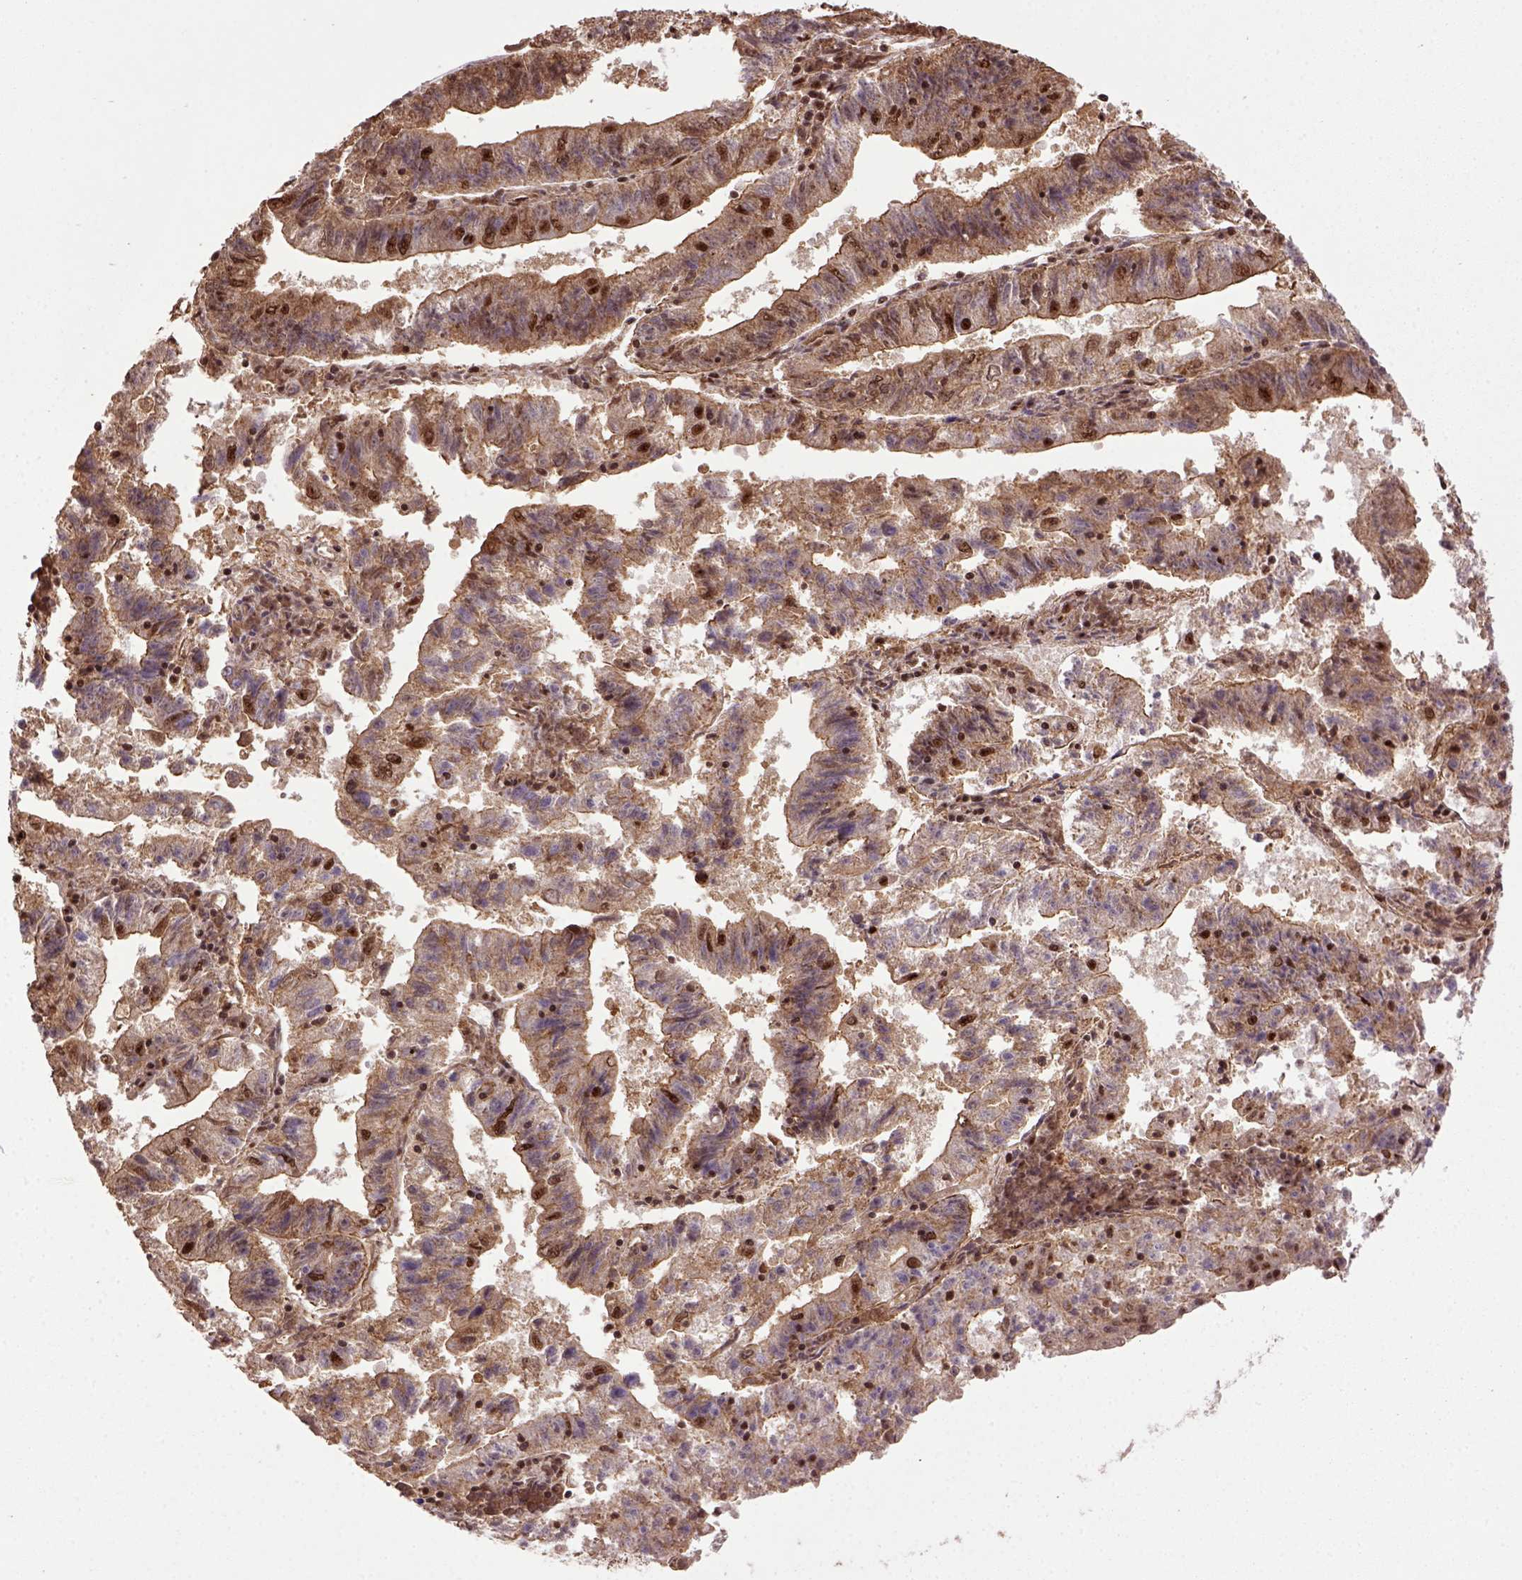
{"staining": {"intensity": "moderate", "quantity": "25%-75%", "location": "nuclear"}, "tissue": "endometrial cancer", "cell_type": "Tumor cells", "image_type": "cancer", "snomed": [{"axis": "morphology", "description": "Adenocarcinoma, NOS"}, {"axis": "topography", "description": "Endometrium"}], "caption": "Endometrial adenocarcinoma stained with a brown dye exhibits moderate nuclear positive positivity in approximately 25%-75% of tumor cells.", "gene": "PPIG", "patient": {"sex": "female", "age": 82}}